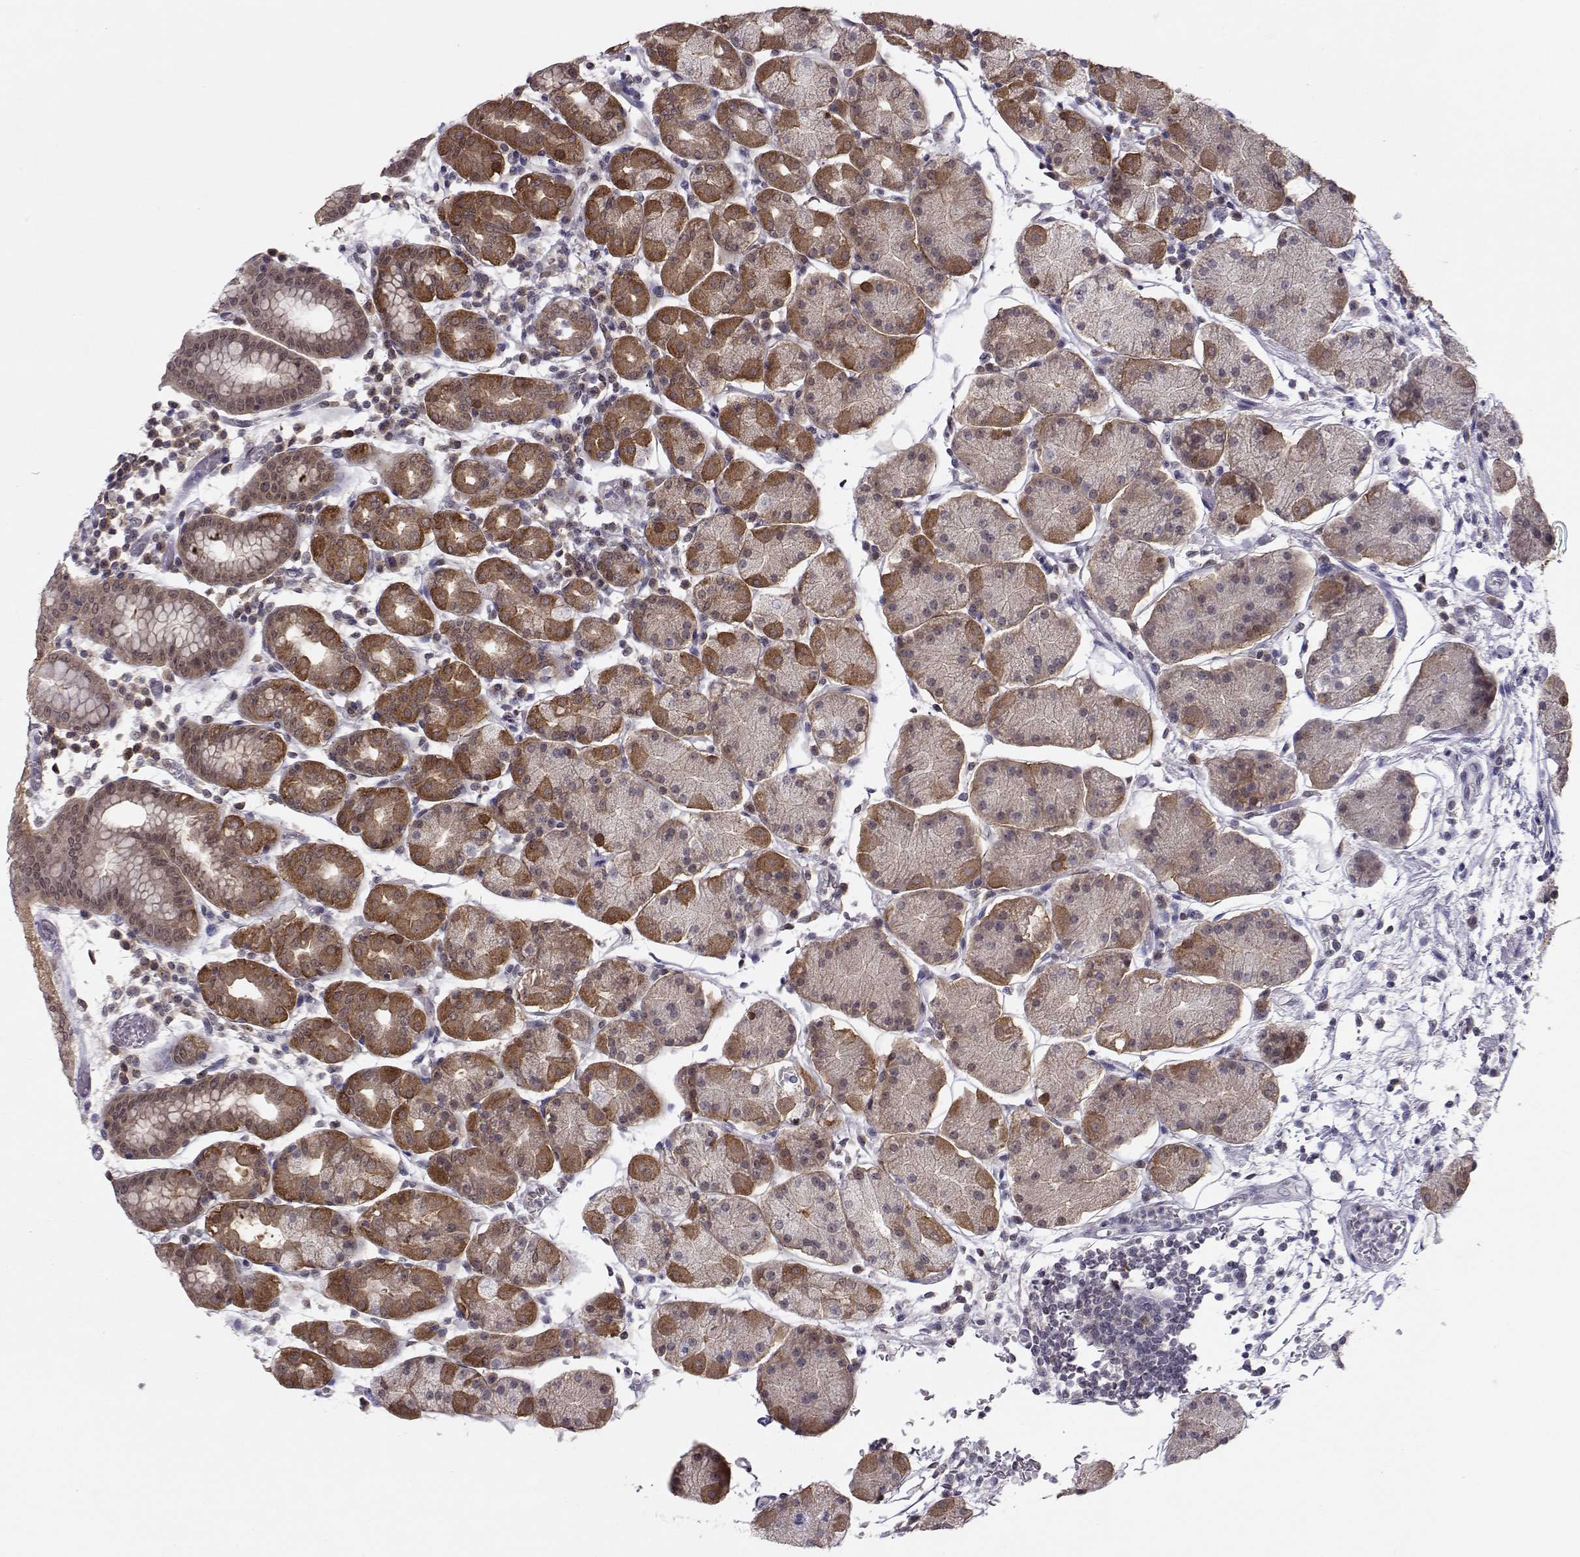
{"staining": {"intensity": "moderate", "quantity": "25%-75%", "location": "cytoplasmic/membranous"}, "tissue": "stomach", "cell_type": "Glandular cells", "image_type": "normal", "snomed": [{"axis": "morphology", "description": "Normal tissue, NOS"}, {"axis": "topography", "description": "Stomach"}], "caption": "The immunohistochemical stain highlights moderate cytoplasmic/membranous positivity in glandular cells of normal stomach. The staining was performed using DAB, with brown indicating positive protein expression. Nuclei are stained blue with hematoxylin.", "gene": "KIF13B", "patient": {"sex": "male", "age": 54}}